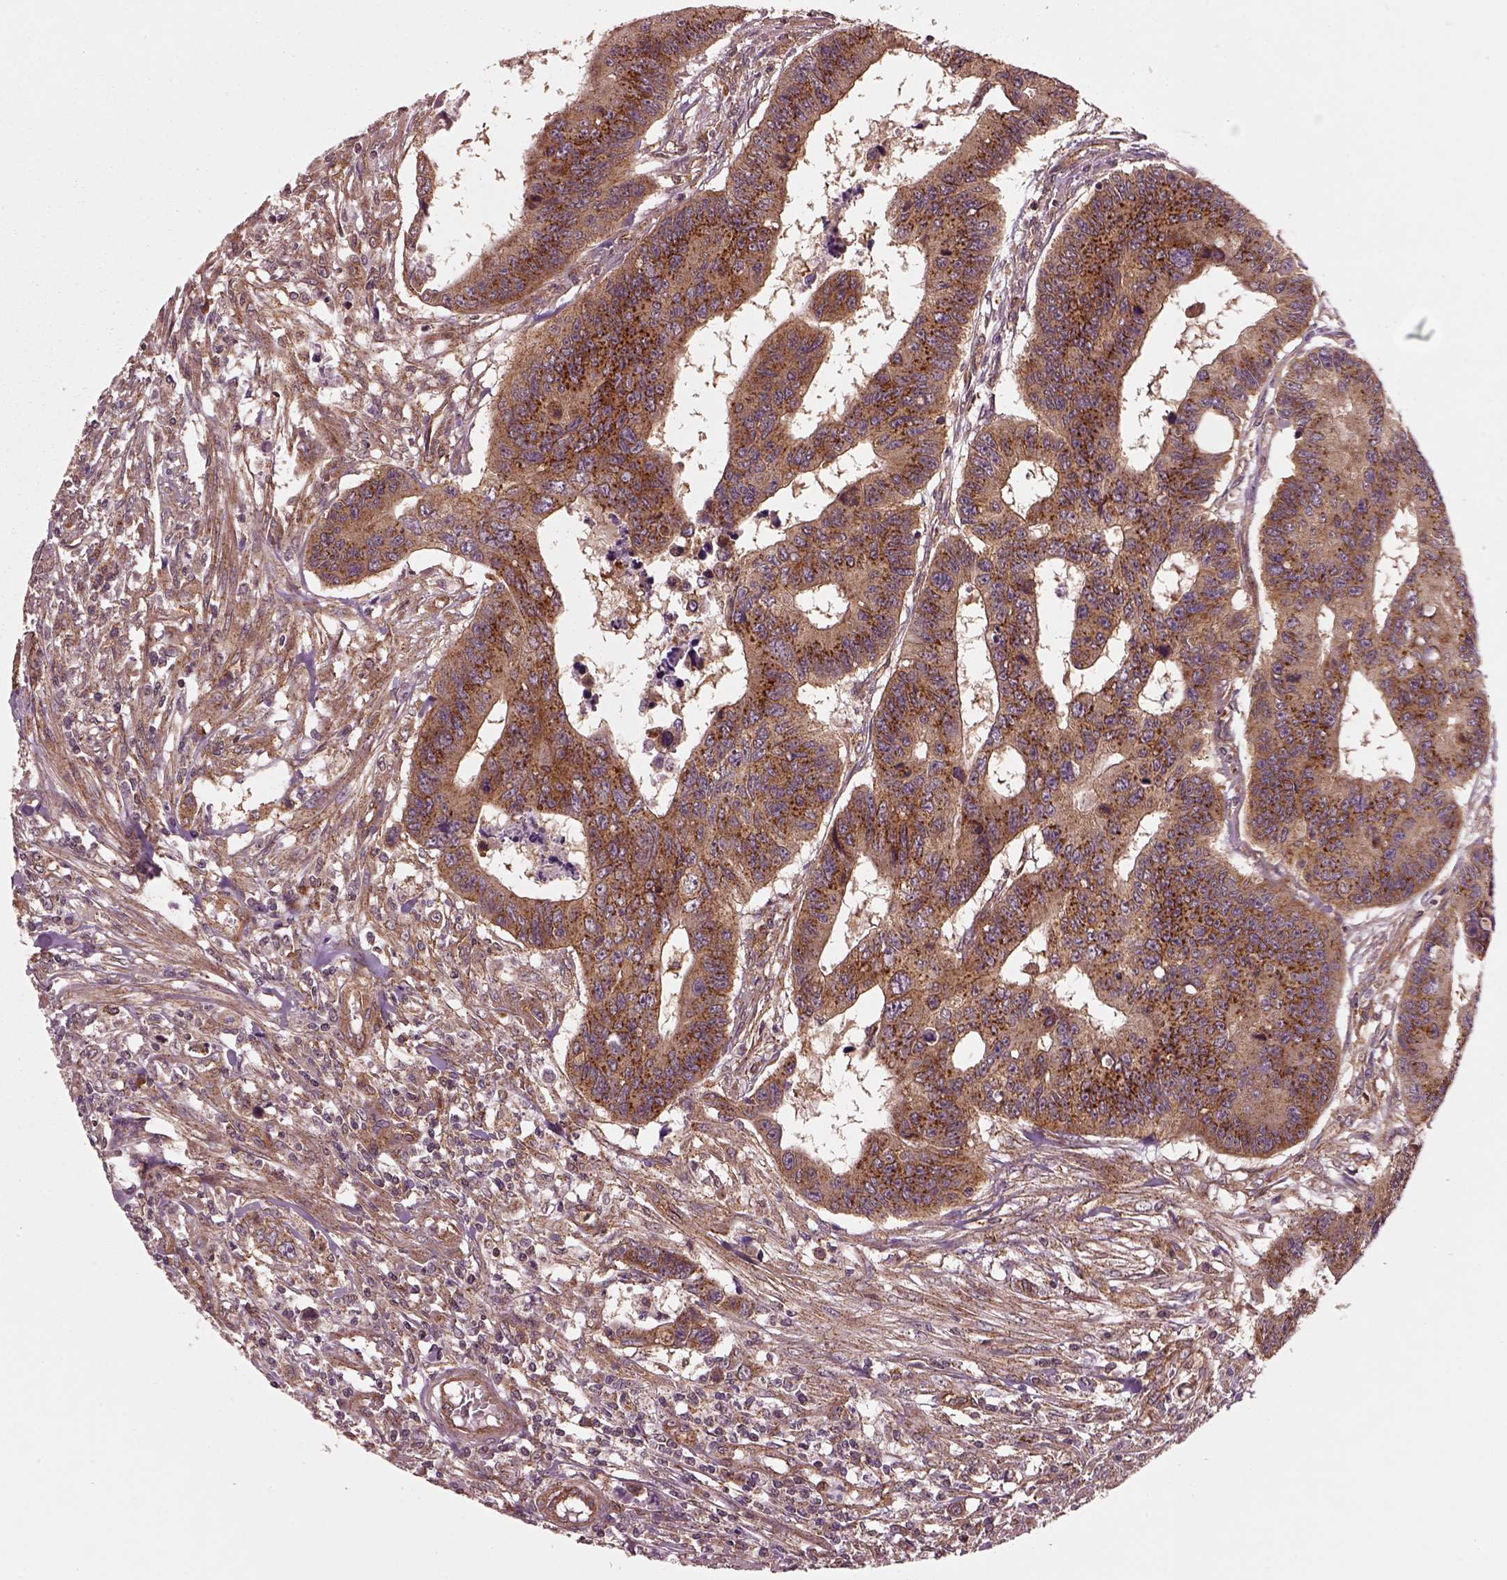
{"staining": {"intensity": "strong", "quantity": "25%-75%", "location": "cytoplasmic/membranous"}, "tissue": "colorectal cancer", "cell_type": "Tumor cells", "image_type": "cancer", "snomed": [{"axis": "morphology", "description": "Adenocarcinoma, NOS"}, {"axis": "topography", "description": "Rectum"}], "caption": "Immunohistochemistry micrograph of colorectal cancer stained for a protein (brown), which demonstrates high levels of strong cytoplasmic/membranous expression in about 25%-75% of tumor cells.", "gene": "WASHC2A", "patient": {"sex": "female", "age": 85}}